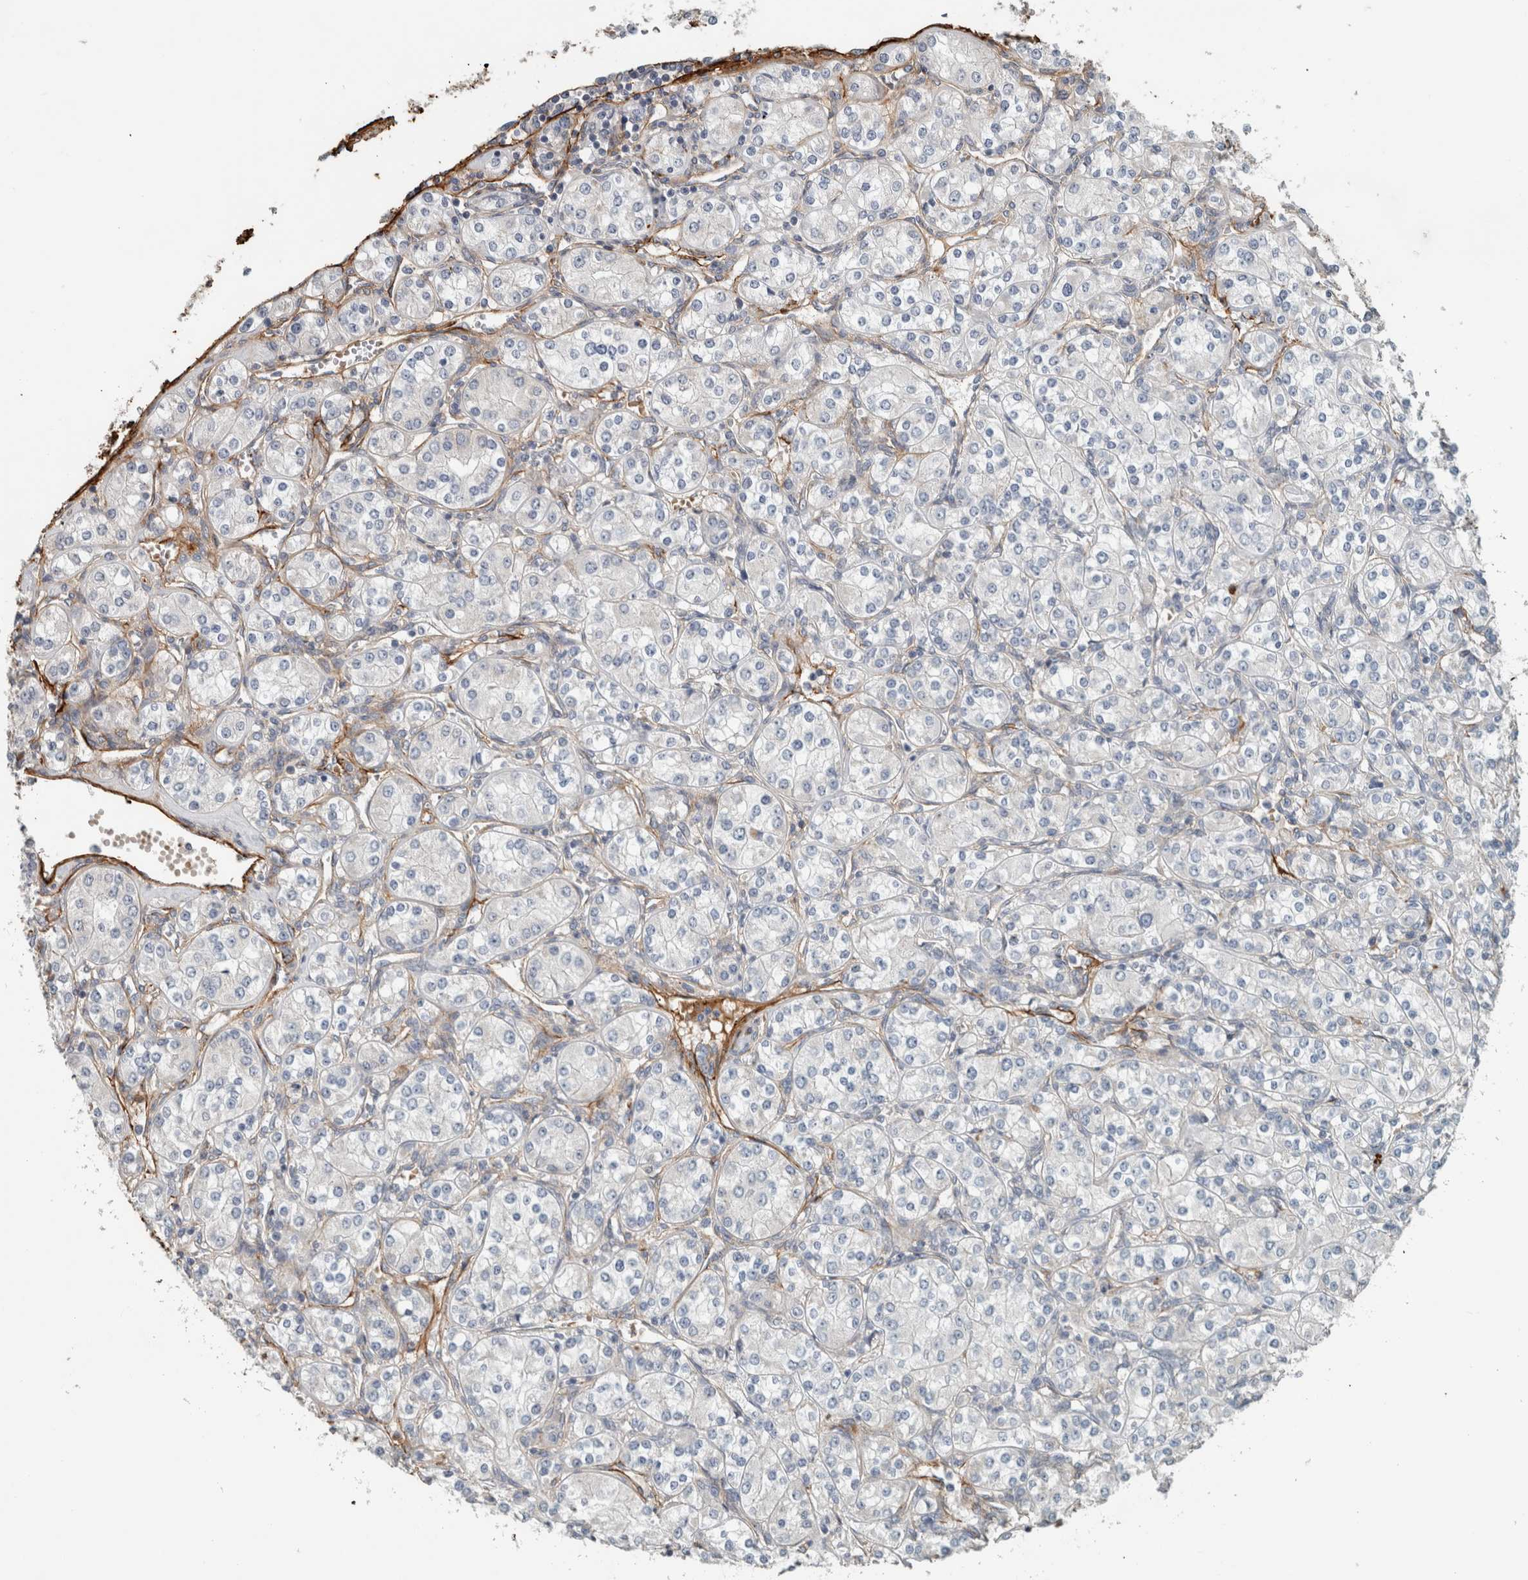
{"staining": {"intensity": "negative", "quantity": "none", "location": "none"}, "tissue": "renal cancer", "cell_type": "Tumor cells", "image_type": "cancer", "snomed": [{"axis": "morphology", "description": "Adenocarcinoma, NOS"}, {"axis": "topography", "description": "Kidney"}], "caption": "Immunohistochemistry image of neoplastic tissue: human renal cancer (adenocarcinoma) stained with DAB exhibits no significant protein positivity in tumor cells. (Brightfield microscopy of DAB immunohistochemistry (IHC) at high magnification).", "gene": "FN1", "patient": {"sex": "male", "age": 77}}